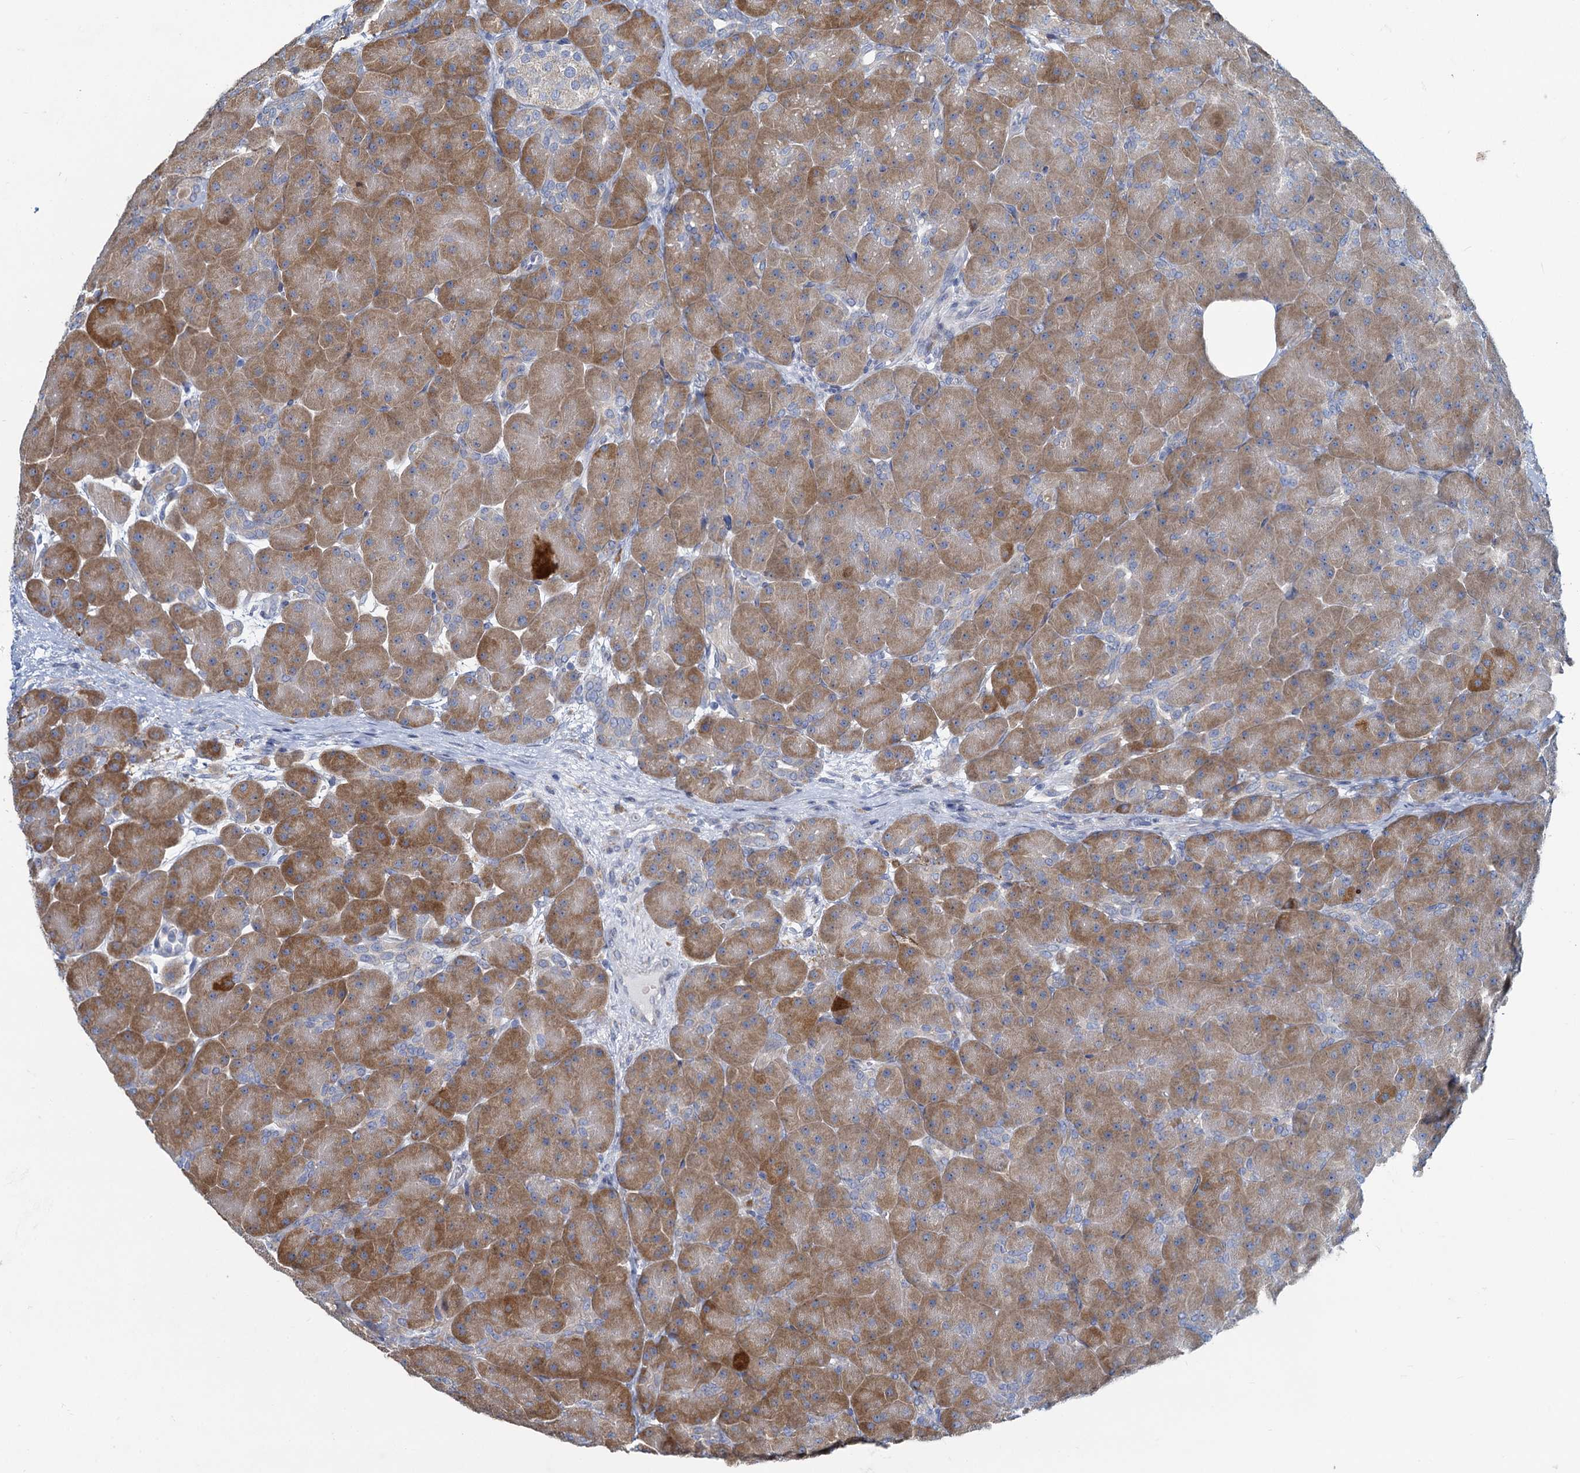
{"staining": {"intensity": "moderate", "quantity": ">75%", "location": "cytoplasmic/membranous"}, "tissue": "pancreas", "cell_type": "Exocrine glandular cells", "image_type": "normal", "snomed": [{"axis": "morphology", "description": "Normal tissue, NOS"}, {"axis": "topography", "description": "Pancreas"}], "caption": "A medium amount of moderate cytoplasmic/membranous expression is appreciated in approximately >75% of exocrine glandular cells in unremarkable pancreas. The staining was performed using DAB (3,3'-diaminobenzidine), with brown indicating positive protein expression. Nuclei are stained blue with hematoxylin.", "gene": "PRSS35", "patient": {"sex": "male", "age": 66}}